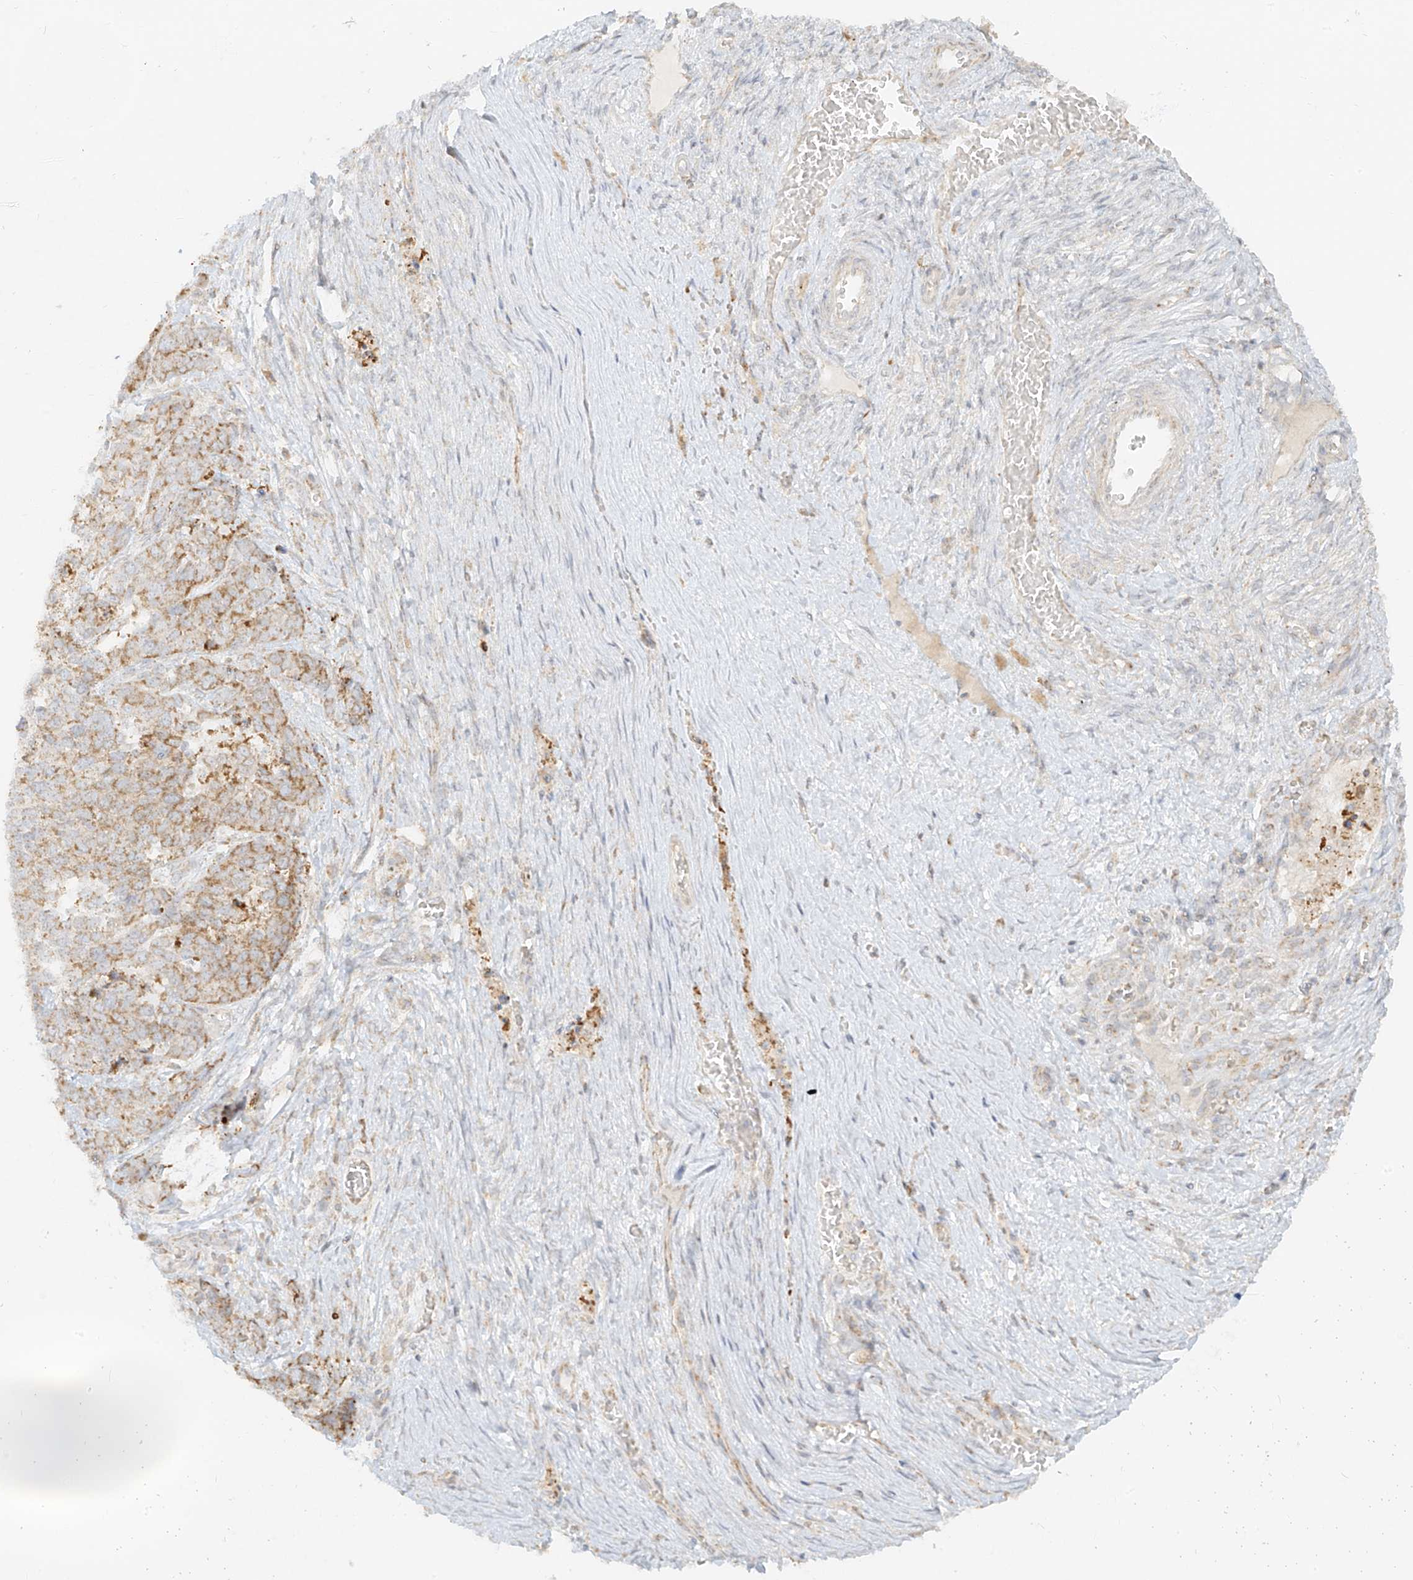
{"staining": {"intensity": "moderate", "quantity": ">75%", "location": "cytoplasmic/membranous"}, "tissue": "ovarian cancer", "cell_type": "Tumor cells", "image_type": "cancer", "snomed": [{"axis": "morphology", "description": "Cystadenocarcinoma, serous, NOS"}, {"axis": "topography", "description": "Ovary"}], "caption": "Brown immunohistochemical staining in human serous cystadenocarcinoma (ovarian) demonstrates moderate cytoplasmic/membranous expression in approximately >75% of tumor cells.", "gene": "ZIM3", "patient": {"sex": "female", "age": 44}}